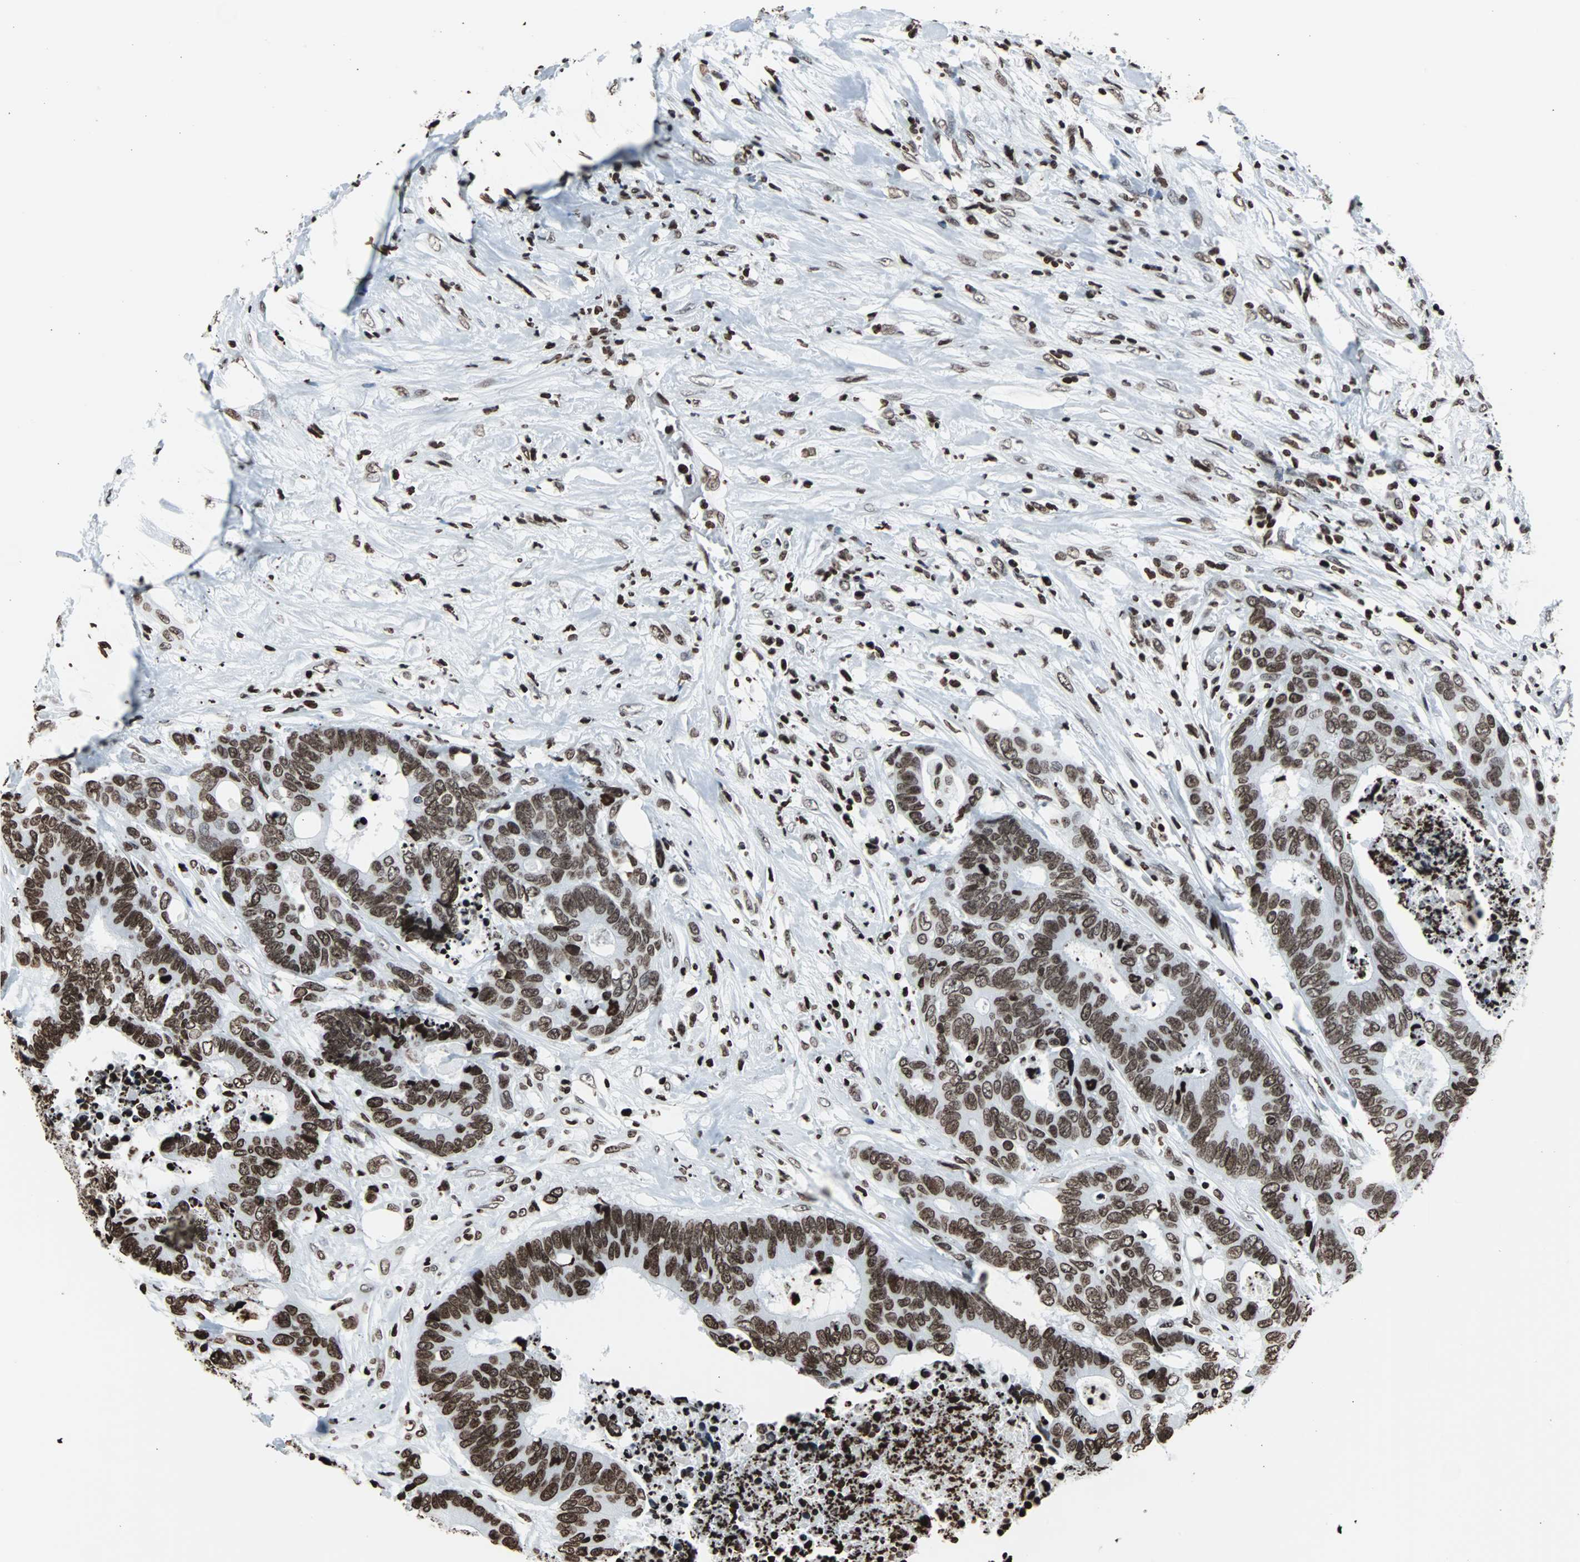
{"staining": {"intensity": "strong", "quantity": ">75%", "location": "nuclear"}, "tissue": "colorectal cancer", "cell_type": "Tumor cells", "image_type": "cancer", "snomed": [{"axis": "morphology", "description": "Adenocarcinoma, NOS"}, {"axis": "topography", "description": "Rectum"}], "caption": "This histopathology image shows immunohistochemistry (IHC) staining of colorectal adenocarcinoma, with high strong nuclear staining in about >75% of tumor cells.", "gene": "H2BC18", "patient": {"sex": "male", "age": 55}}